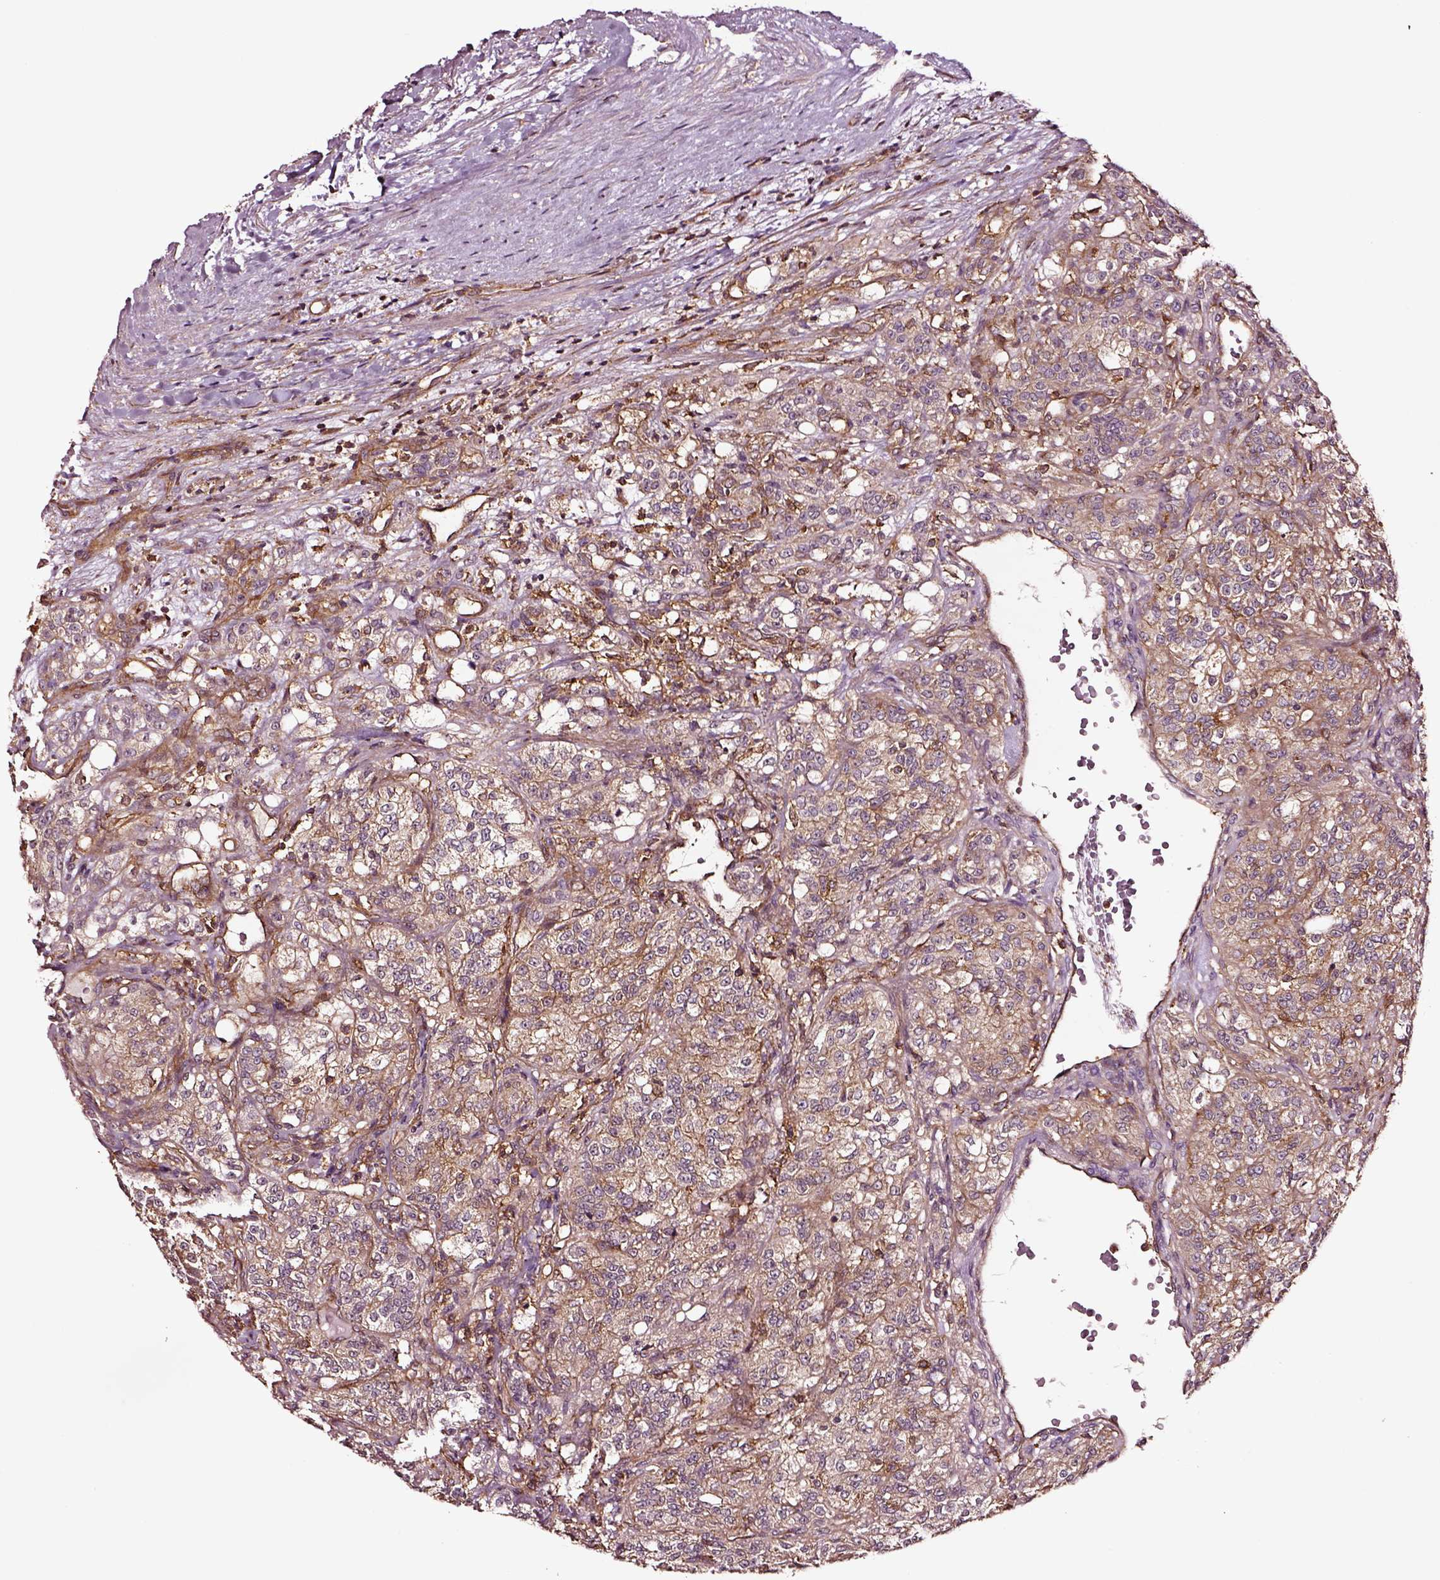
{"staining": {"intensity": "moderate", "quantity": ">75%", "location": "cytoplasmic/membranous"}, "tissue": "renal cancer", "cell_type": "Tumor cells", "image_type": "cancer", "snomed": [{"axis": "morphology", "description": "Adenocarcinoma, NOS"}, {"axis": "topography", "description": "Kidney"}], "caption": "Protein expression analysis of human renal adenocarcinoma reveals moderate cytoplasmic/membranous staining in about >75% of tumor cells.", "gene": "RASSF5", "patient": {"sex": "female", "age": 63}}